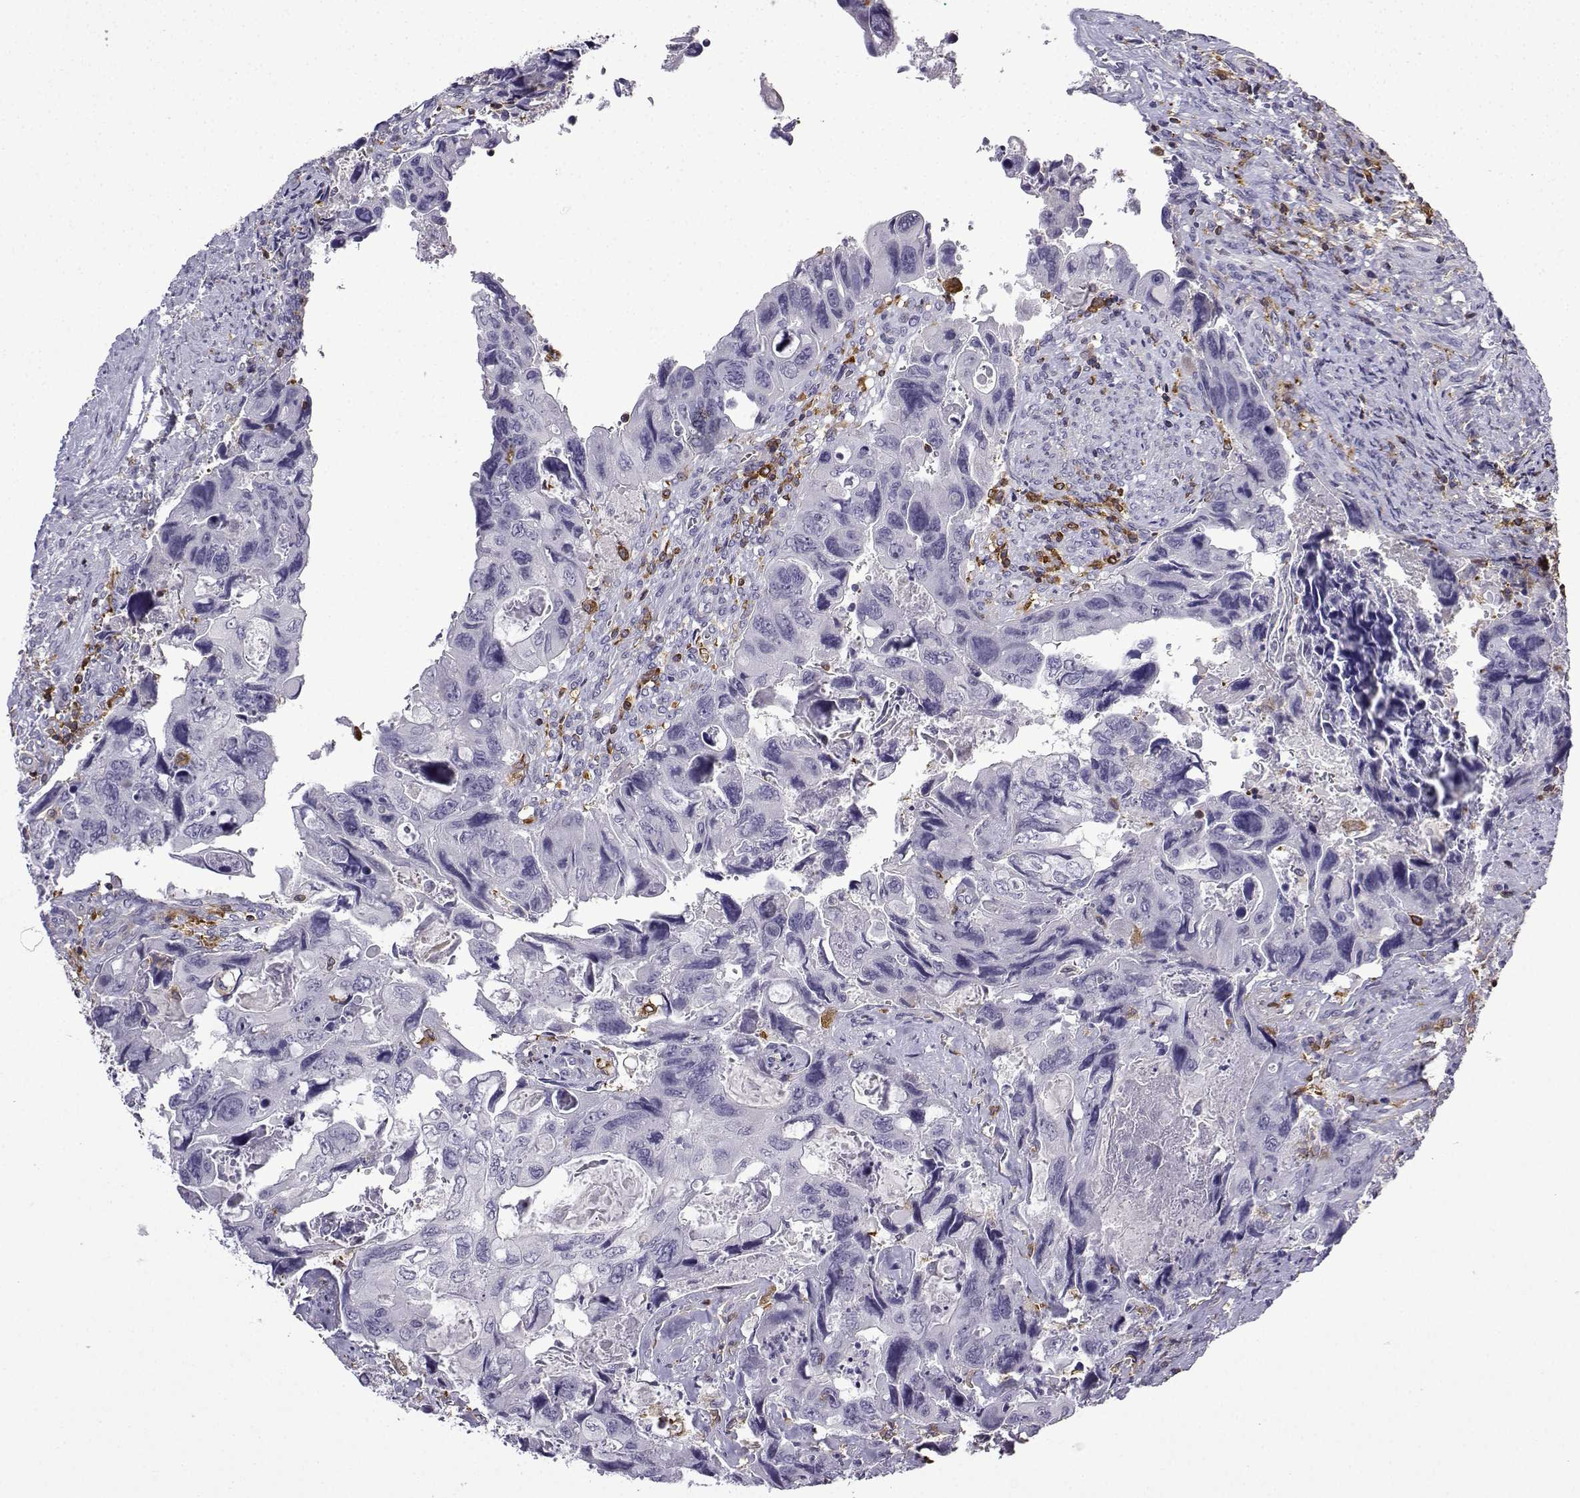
{"staining": {"intensity": "negative", "quantity": "none", "location": "none"}, "tissue": "colorectal cancer", "cell_type": "Tumor cells", "image_type": "cancer", "snomed": [{"axis": "morphology", "description": "Adenocarcinoma, NOS"}, {"axis": "topography", "description": "Rectum"}], "caption": "Tumor cells show no significant protein staining in colorectal cancer. (Immunohistochemistry (ihc), brightfield microscopy, high magnification).", "gene": "DOCK10", "patient": {"sex": "male", "age": 62}}